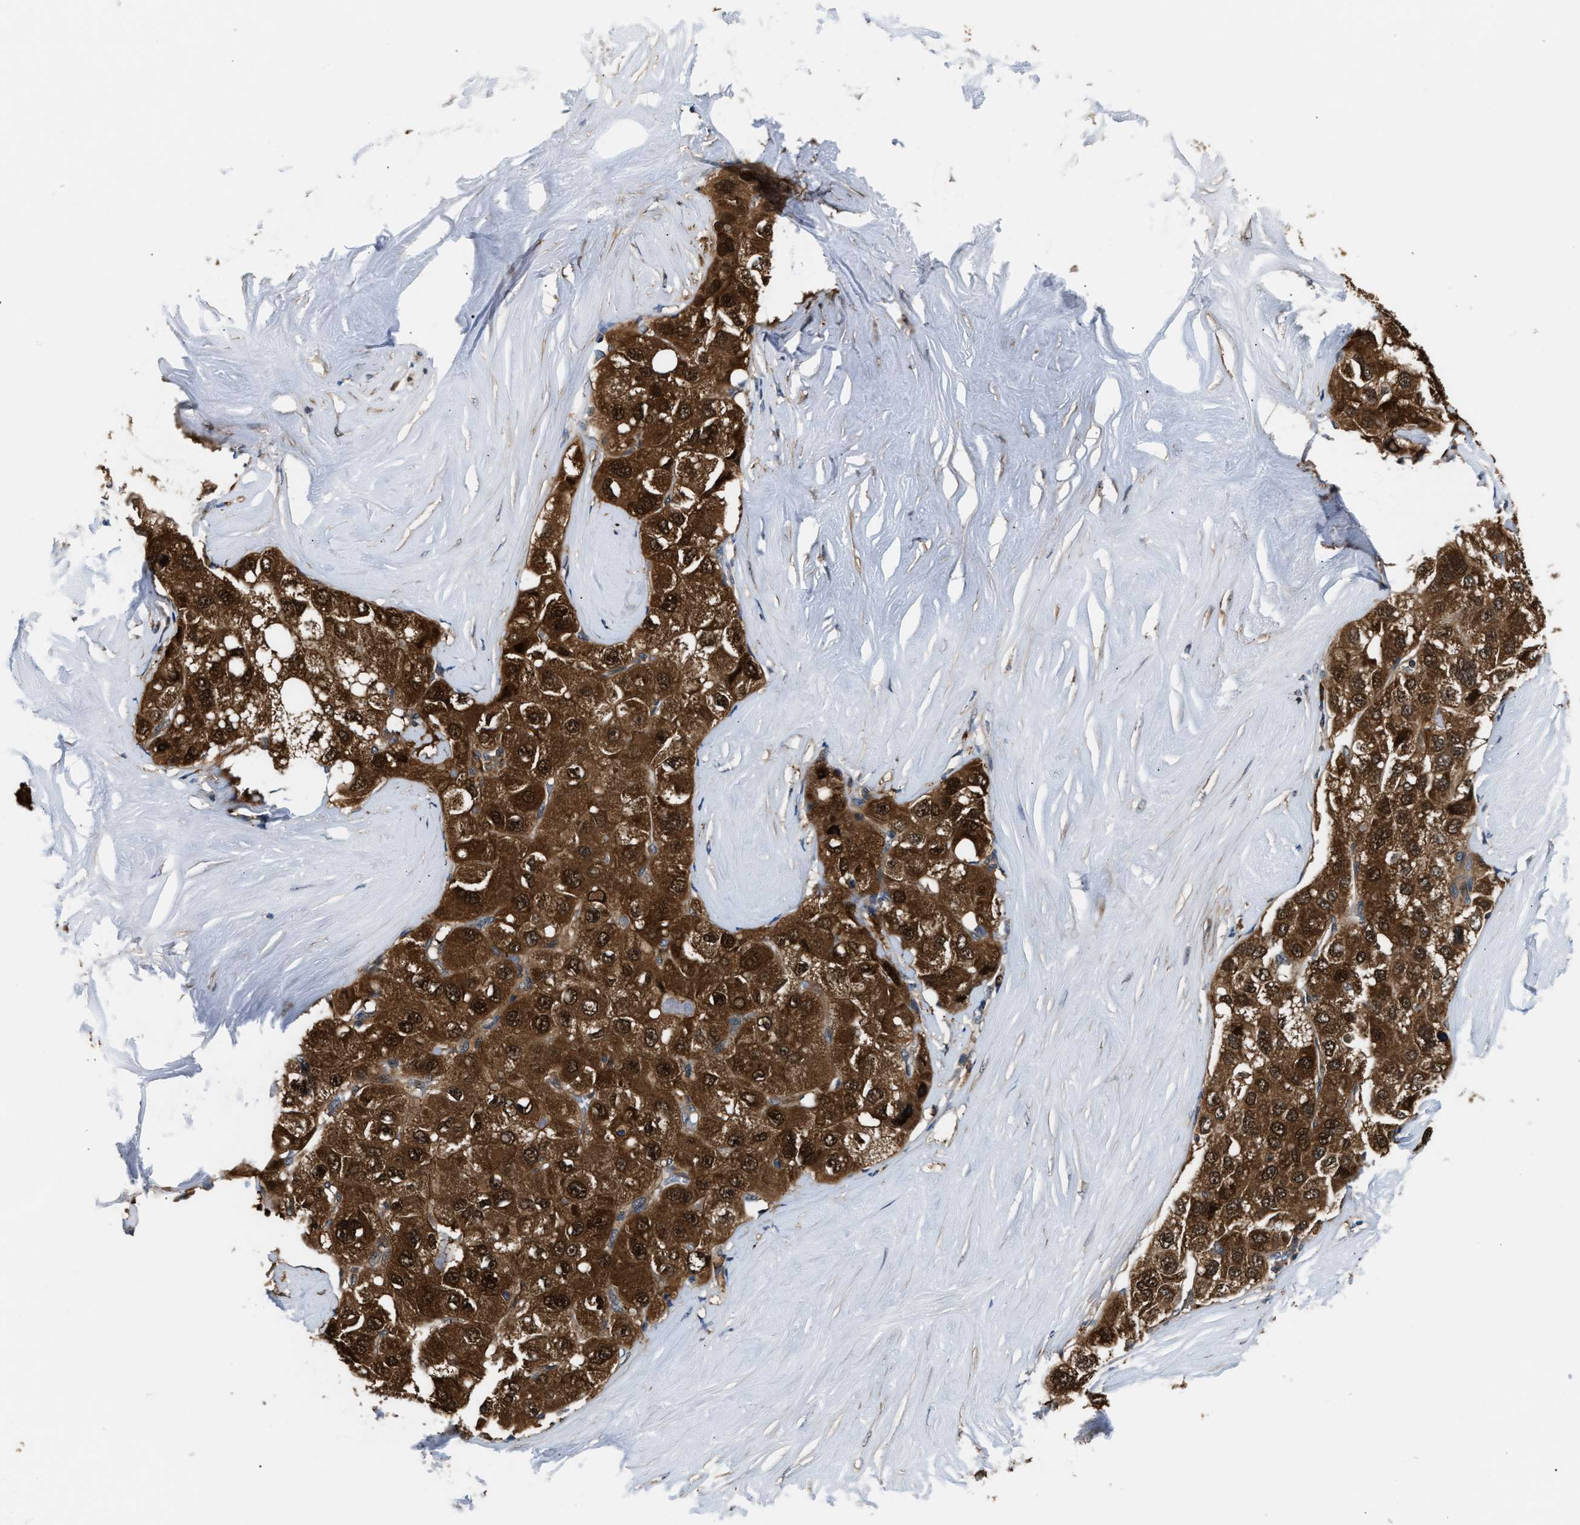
{"staining": {"intensity": "strong", "quantity": ">75%", "location": "cytoplasmic/membranous,nuclear"}, "tissue": "liver cancer", "cell_type": "Tumor cells", "image_type": "cancer", "snomed": [{"axis": "morphology", "description": "Carcinoma, Hepatocellular, NOS"}, {"axis": "topography", "description": "Liver"}], "caption": "Approximately >75% of tumor cells in human liver cancer show strong cytoplasmic/membranous and nuclear protein staining as visualized by brown immunohistochemical staining.", "gene": "PPA1", "patient": {"sex": "male", "age": 80}}